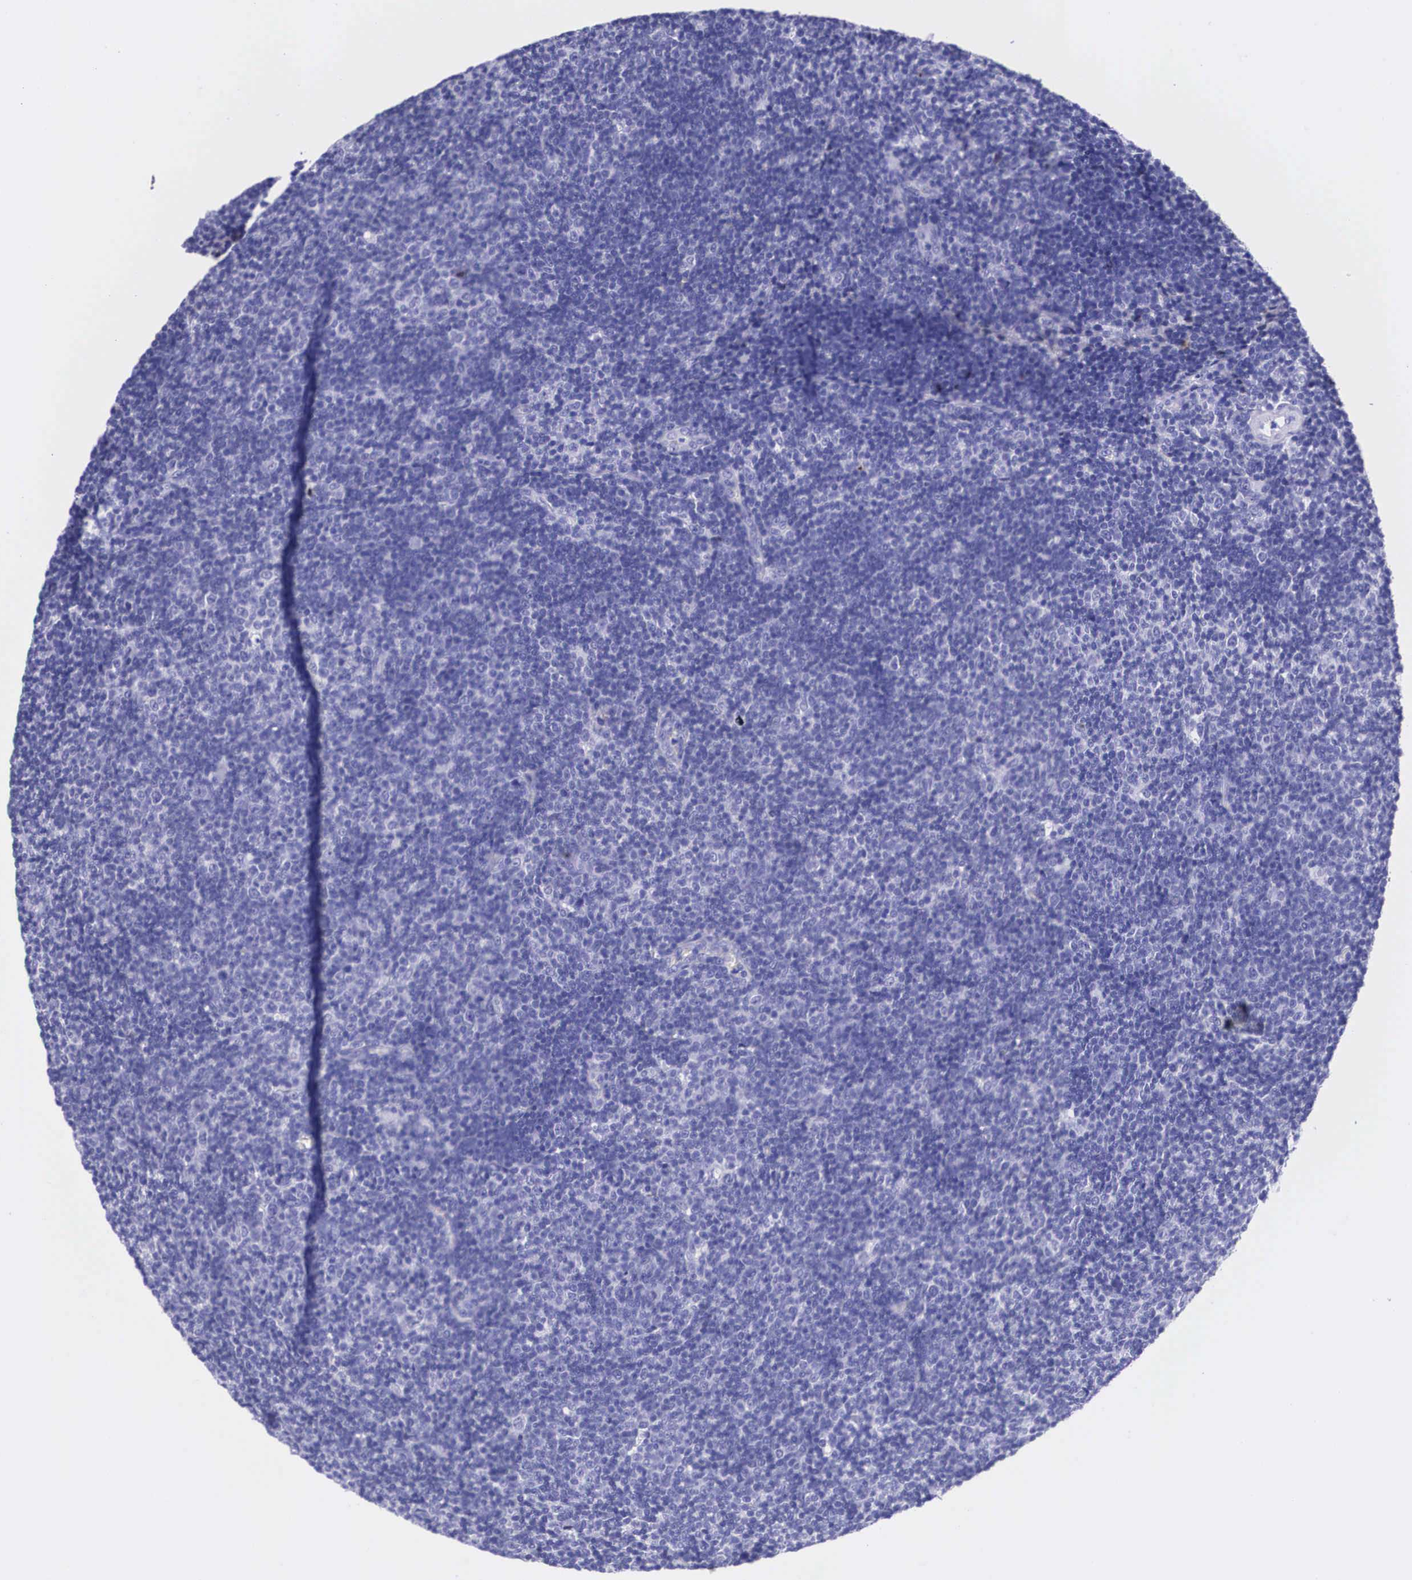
{"staining": {"intensity": "negative", "quantity": "none", "location": "none"}, "tissue": "lymphoma", "cell_type": "Tumor cells", "image_type": "cancer", "snomed": [{"axis": "morphology", "description": "Malignant lymphoma, non-Hodgkin's type, Low grade"}, {"axis": "topography", "description": "Lymph node"}], "caption": "DAB (3,3'-diaminobenzidine) immunohistochemical staining of lymphoma reveals no significant positivity in tumor cells.", "gene": "PLG", "patient": {"sex": "male", "age": 49}}